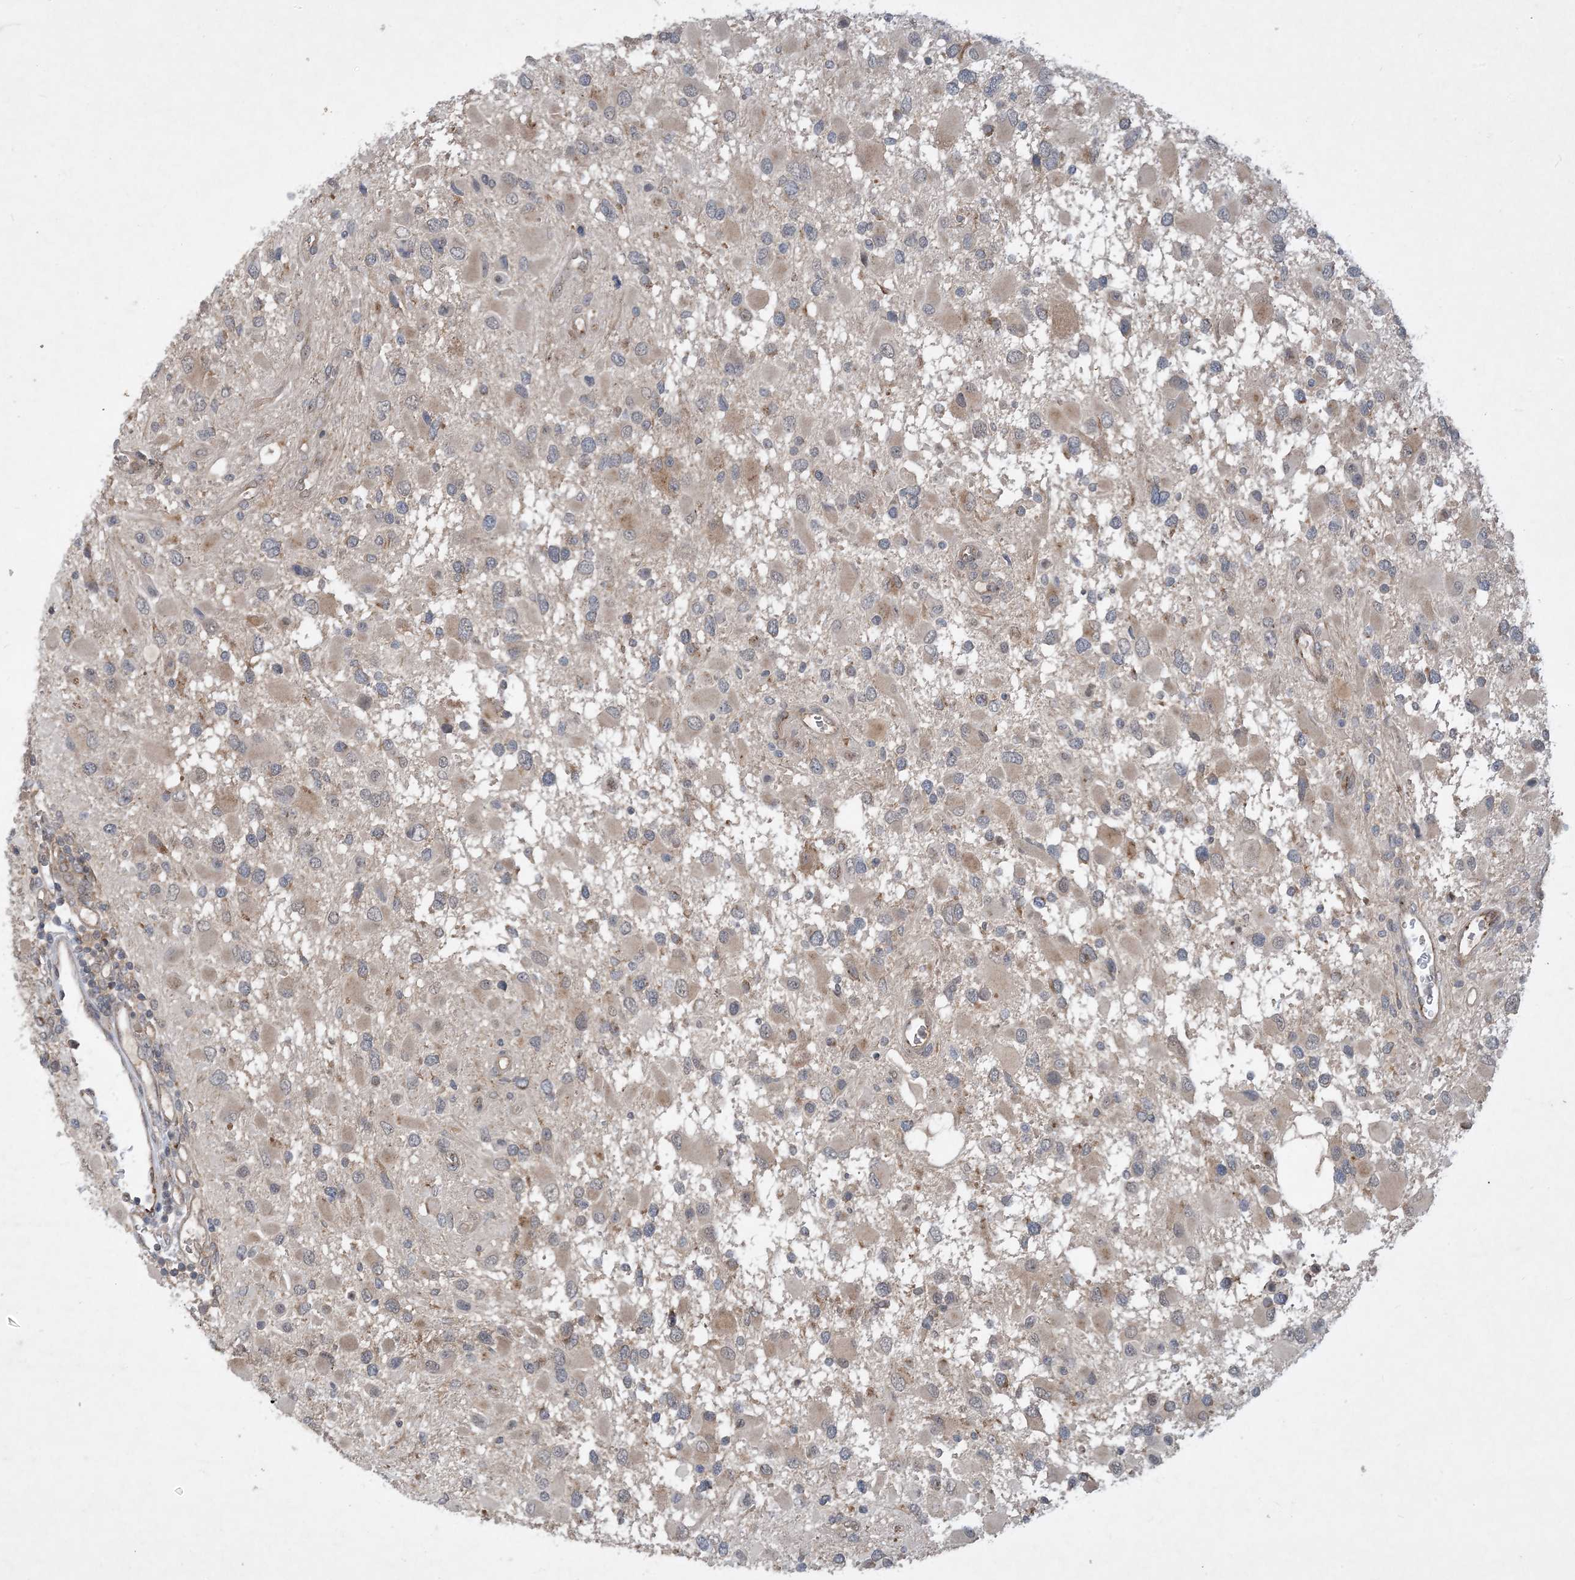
{"staining": {"intensity": "weak", "quantity": "<25%", "location": "cytoplasmic/membranous"}, "tissue": "glioma", "cell_type": "Tumor cells", "image_type": "cancer", "snomed": [{"axis": "morphology", "description": "Glioma, malignant, High grade"}, {"axis": "topography", "description": "Brain"}], "caption": "This is an immunohistochemistry image of malignant high-grade glioma. There is no staining in tumor cells.", "gene": "TINAG", "patient": {"sex": "male", "age": 53}}